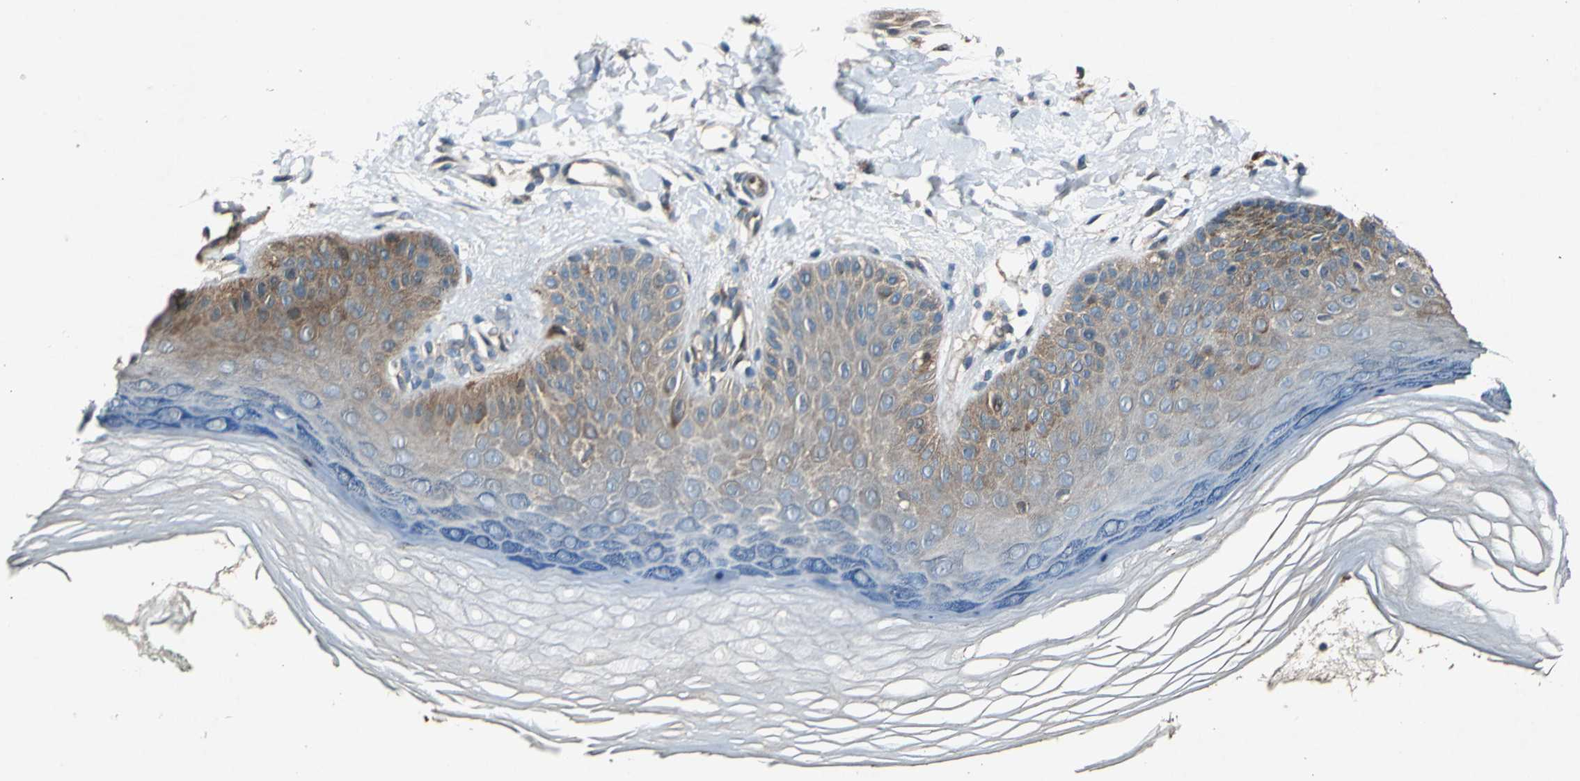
{"staining": {"intensity": "negative", "quantity": "none", "location": "none"}, "tissue": "skin", "cell_type": "Fibroblasts", "image_type": "normal", "snomed": [{"axis": "morphology", "description": "Normal tissue, NOS"}, {"axis": "topography", "description": "Skin"}], "caption": "Immunohistochemistry of benign human skin exhibits no staining in fibroblasts. (DAB IHC, high magnification).", "gene": "RRM2B", "patient": {"sex": "male", "age": 26}}